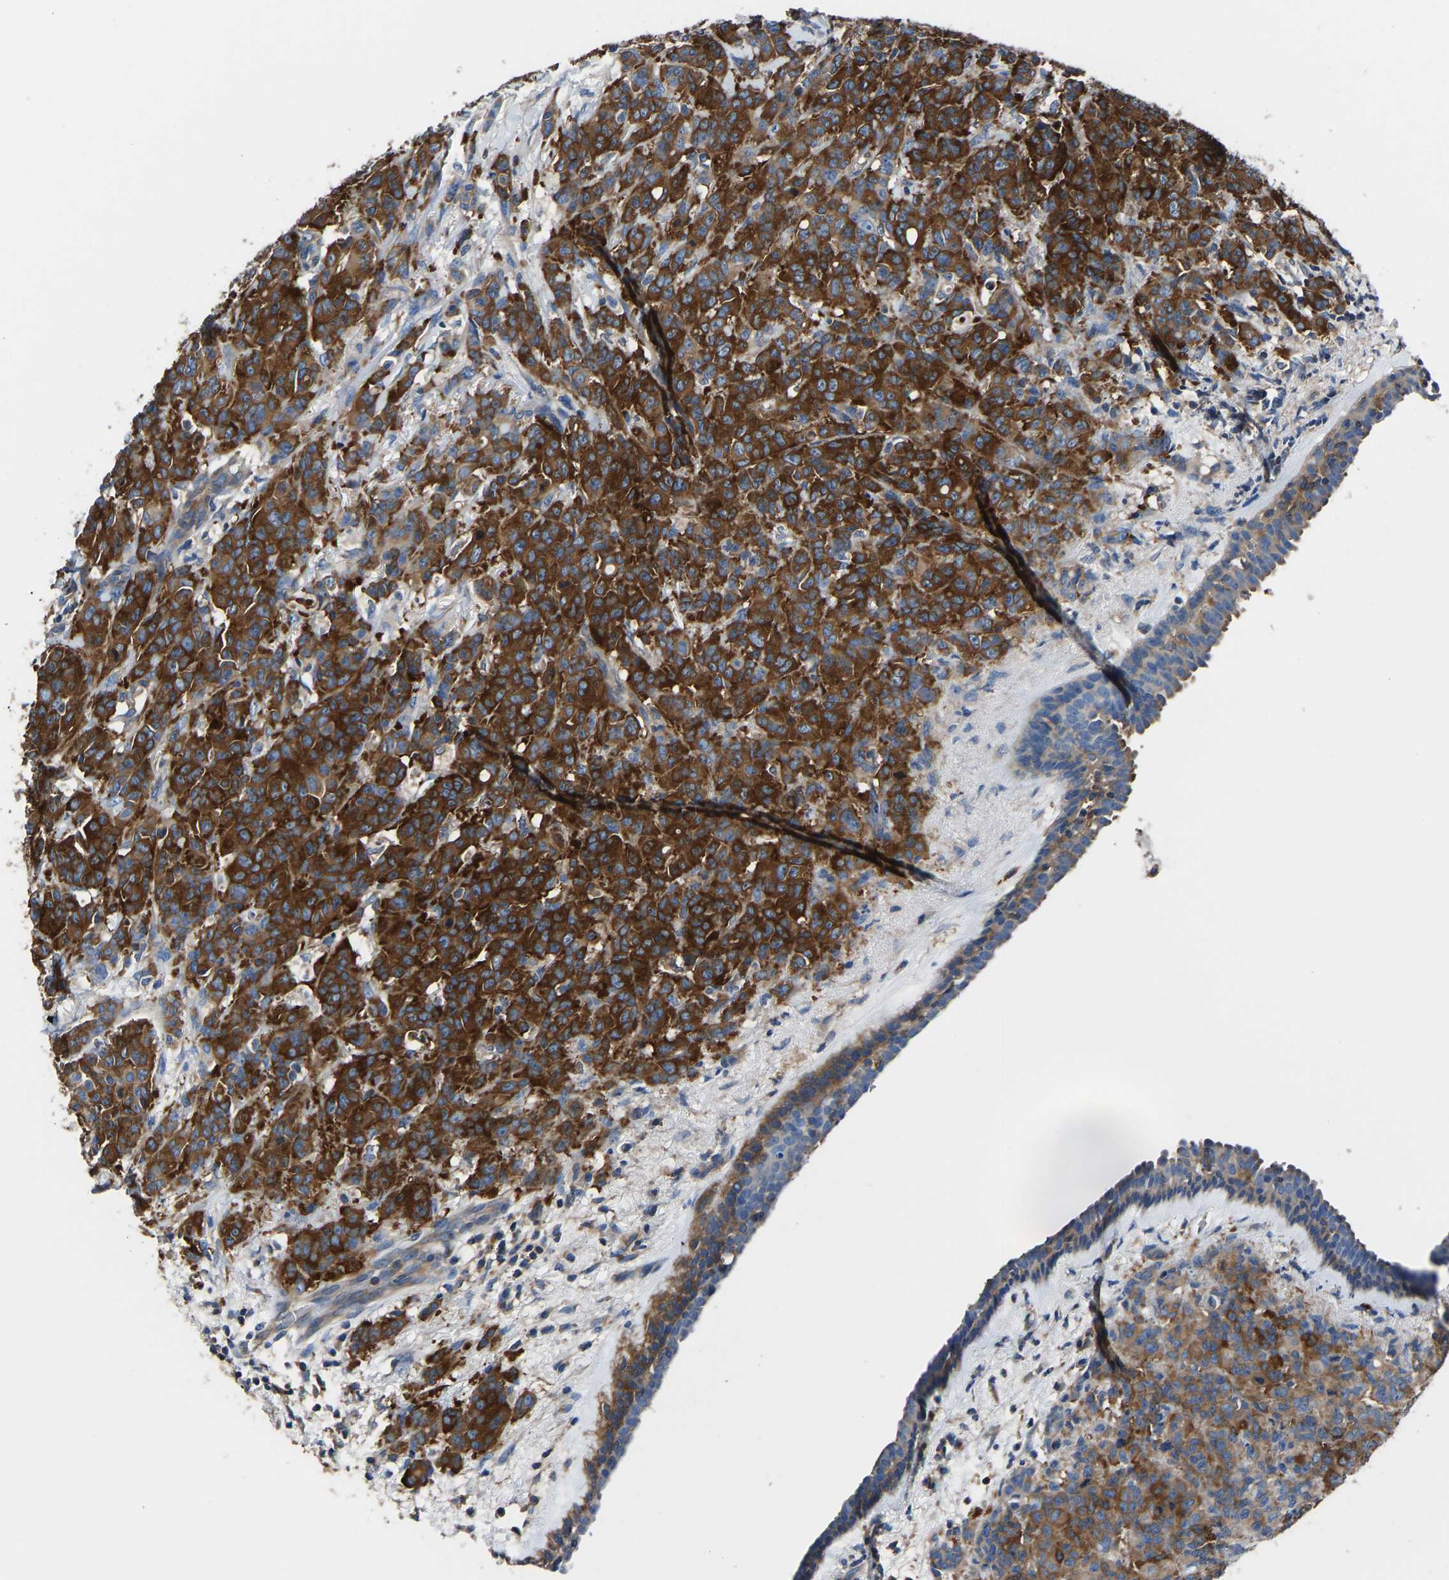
{"staining": {"intensity": "moderate", "quantity": ">75%", "location": "cytoplasmic/membranous"}, "tissue": "breast cancer", "cell_type": "Tumor cells", "image_type": "cancer", "snomed": [{"axis": "morphology", "description": "Normal tissue, NOS"}, {"axis": "morphology", "description": "Duct carcinoma"}, {"axis": "topography", "description": "Breast"}], "caption": "Moderate cytoplasmic/membranous positivity for a protein is identified in about >75% of tumor cells of breast cancer using immunohistochemistry (IHC).", "gene": "PRKAR1A", "patient": {"sex": "female", "age": 40}}